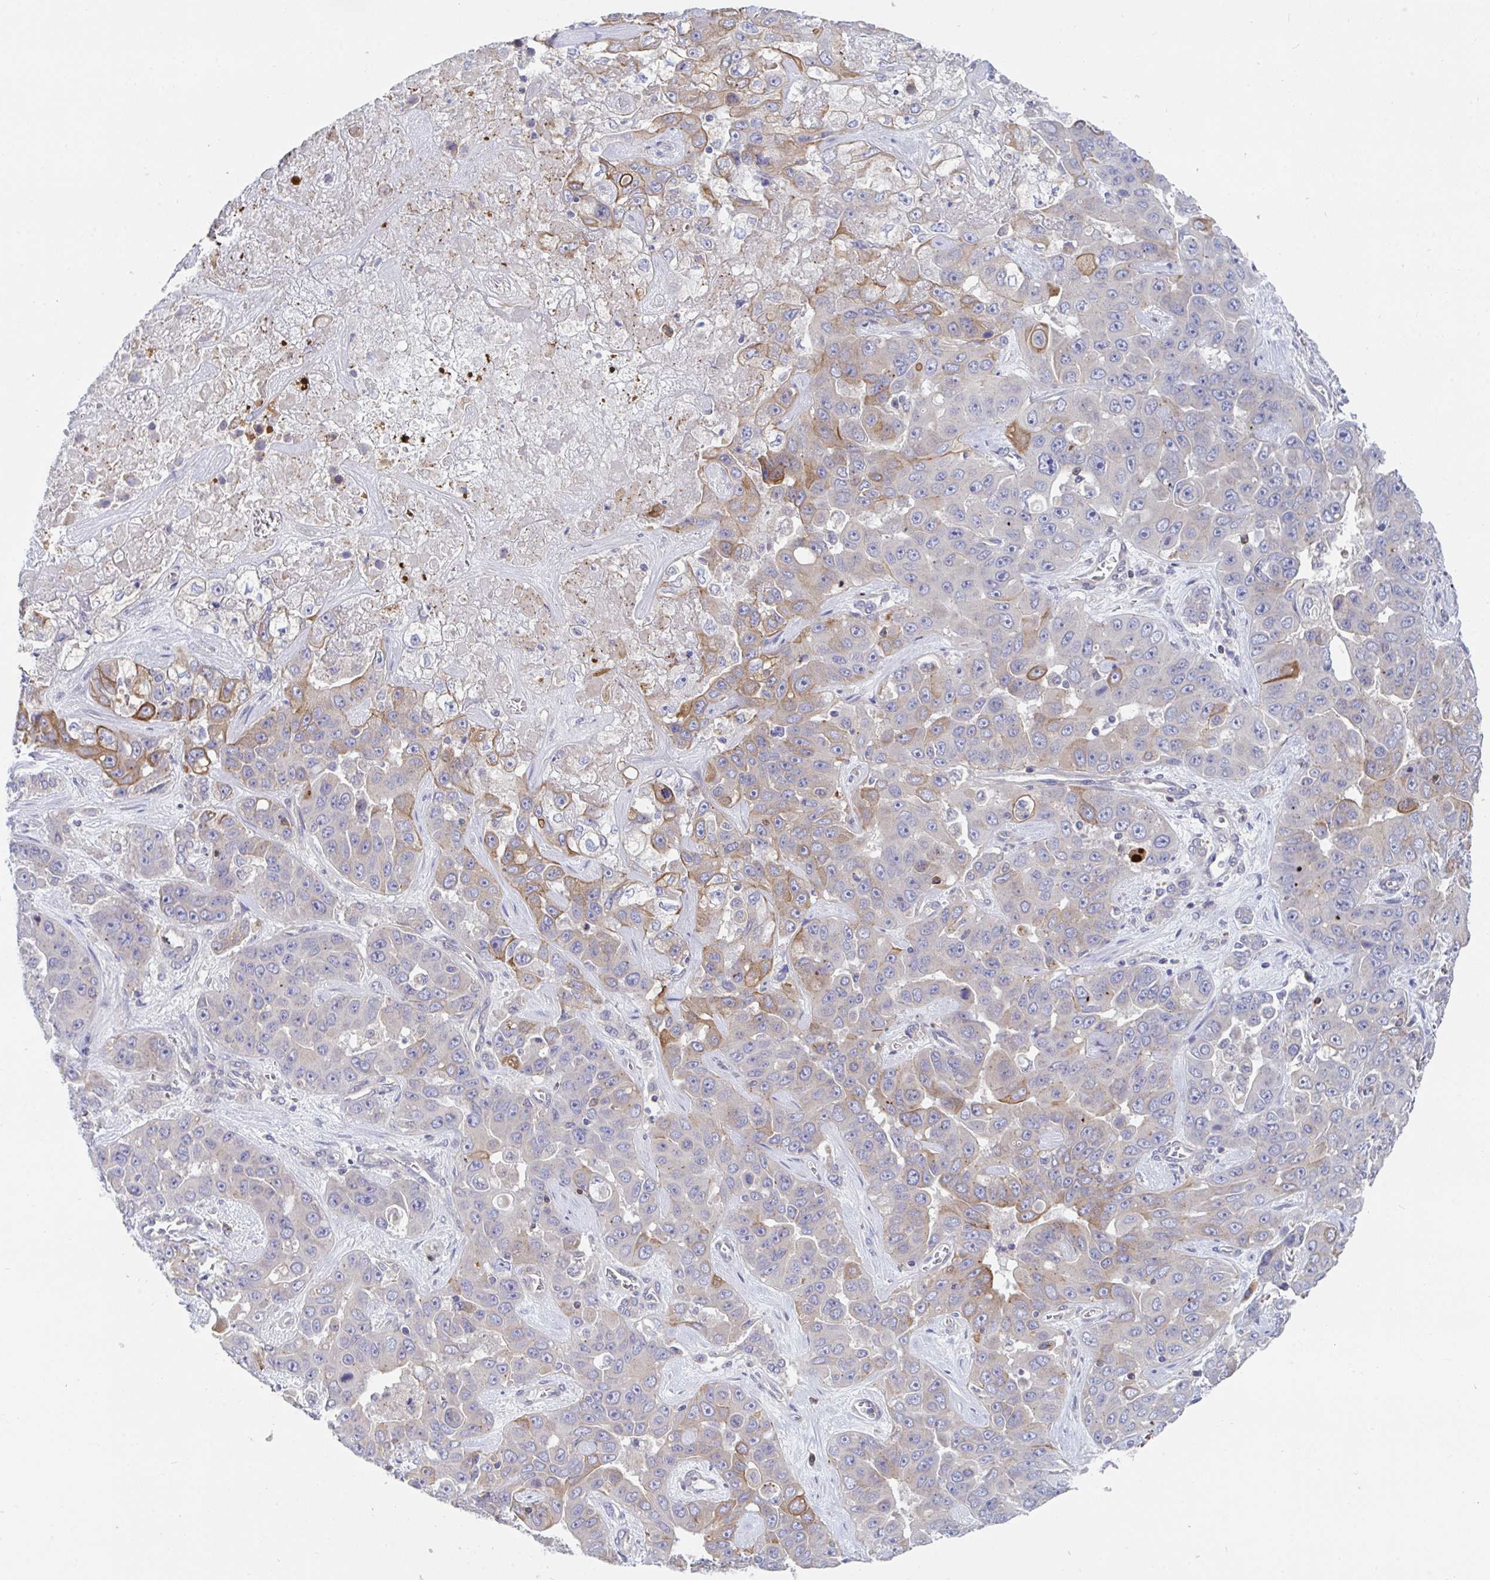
{"staining": {"intensity": "moderate", "quantity": "<25%", "location": "cytoplasmic/membranous"}, "tissue": "liver cancer", "cell_type": "Tumor cells", "image_type": "cancer", "snomed": [{"axis": "morphology", "description": "Cholangiocarcinoma"}, {"axis": "topography", "description": "Liver"}], "caption": "DAB immunohistochemical staining of cholangiocarcinoma (liver) displays moderate cytoplasmic/membranous protein positivity in approximately <25% of tumor cells.", "gene": "FRMD3", "patient": {"sex": "female", "age": 52}}